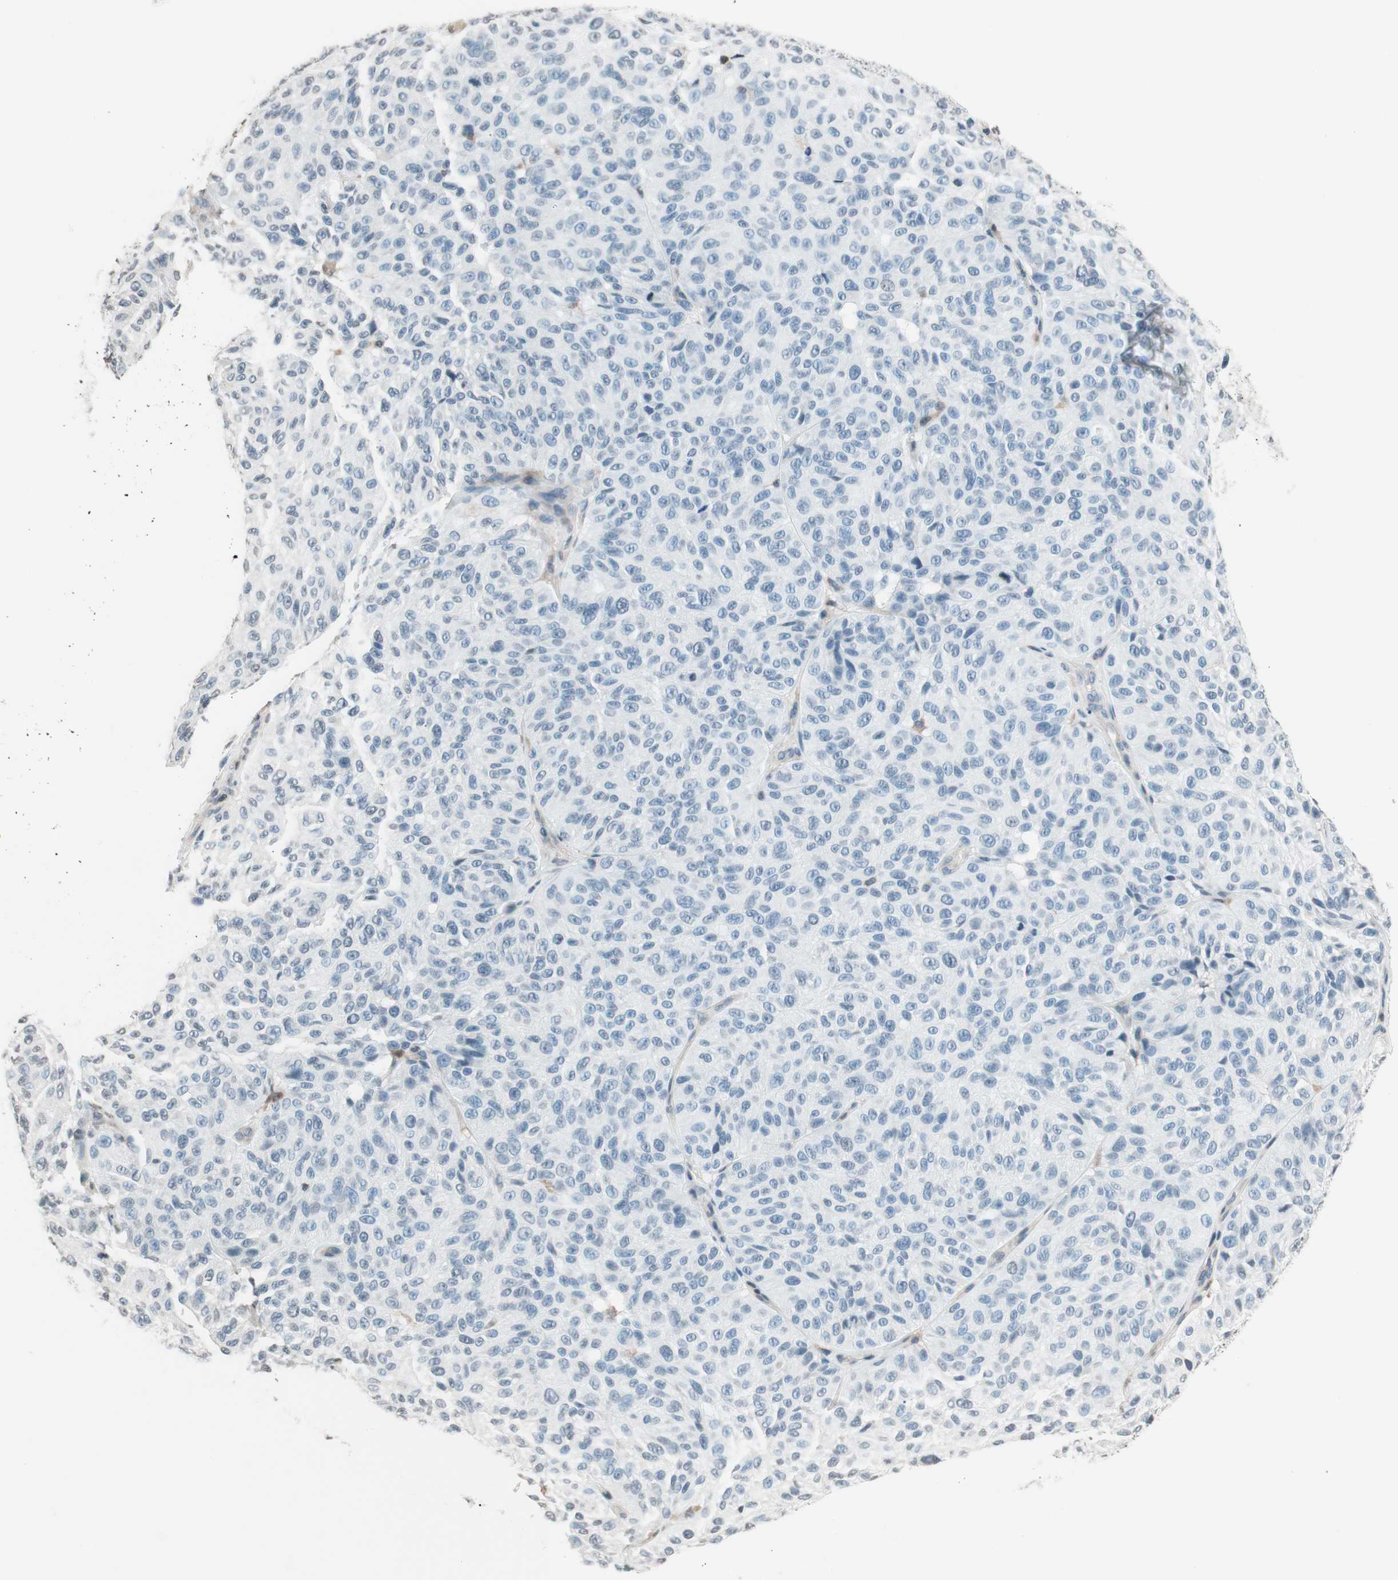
{"staining": {"intensity": "negative", "quantity": "none", "location": "none"}, "tissue": "melanoma", "cell_type": "Tumor cells", "image_type": "cancer", "snomed": [{"axis": "morphology", "description": "Malignant melanoma, NOS"}, {"axis": "topography", "description": "Skin"}], "caption": "Tumor cells are negative for brown protein staining in melanoma. Brightfield microscopy of IHC stained with DAB (brown) and hematoxylin (blue), captured at high magnification.", "gene": "WIPF1", "patient": {"sex": "female", "age": 46}}